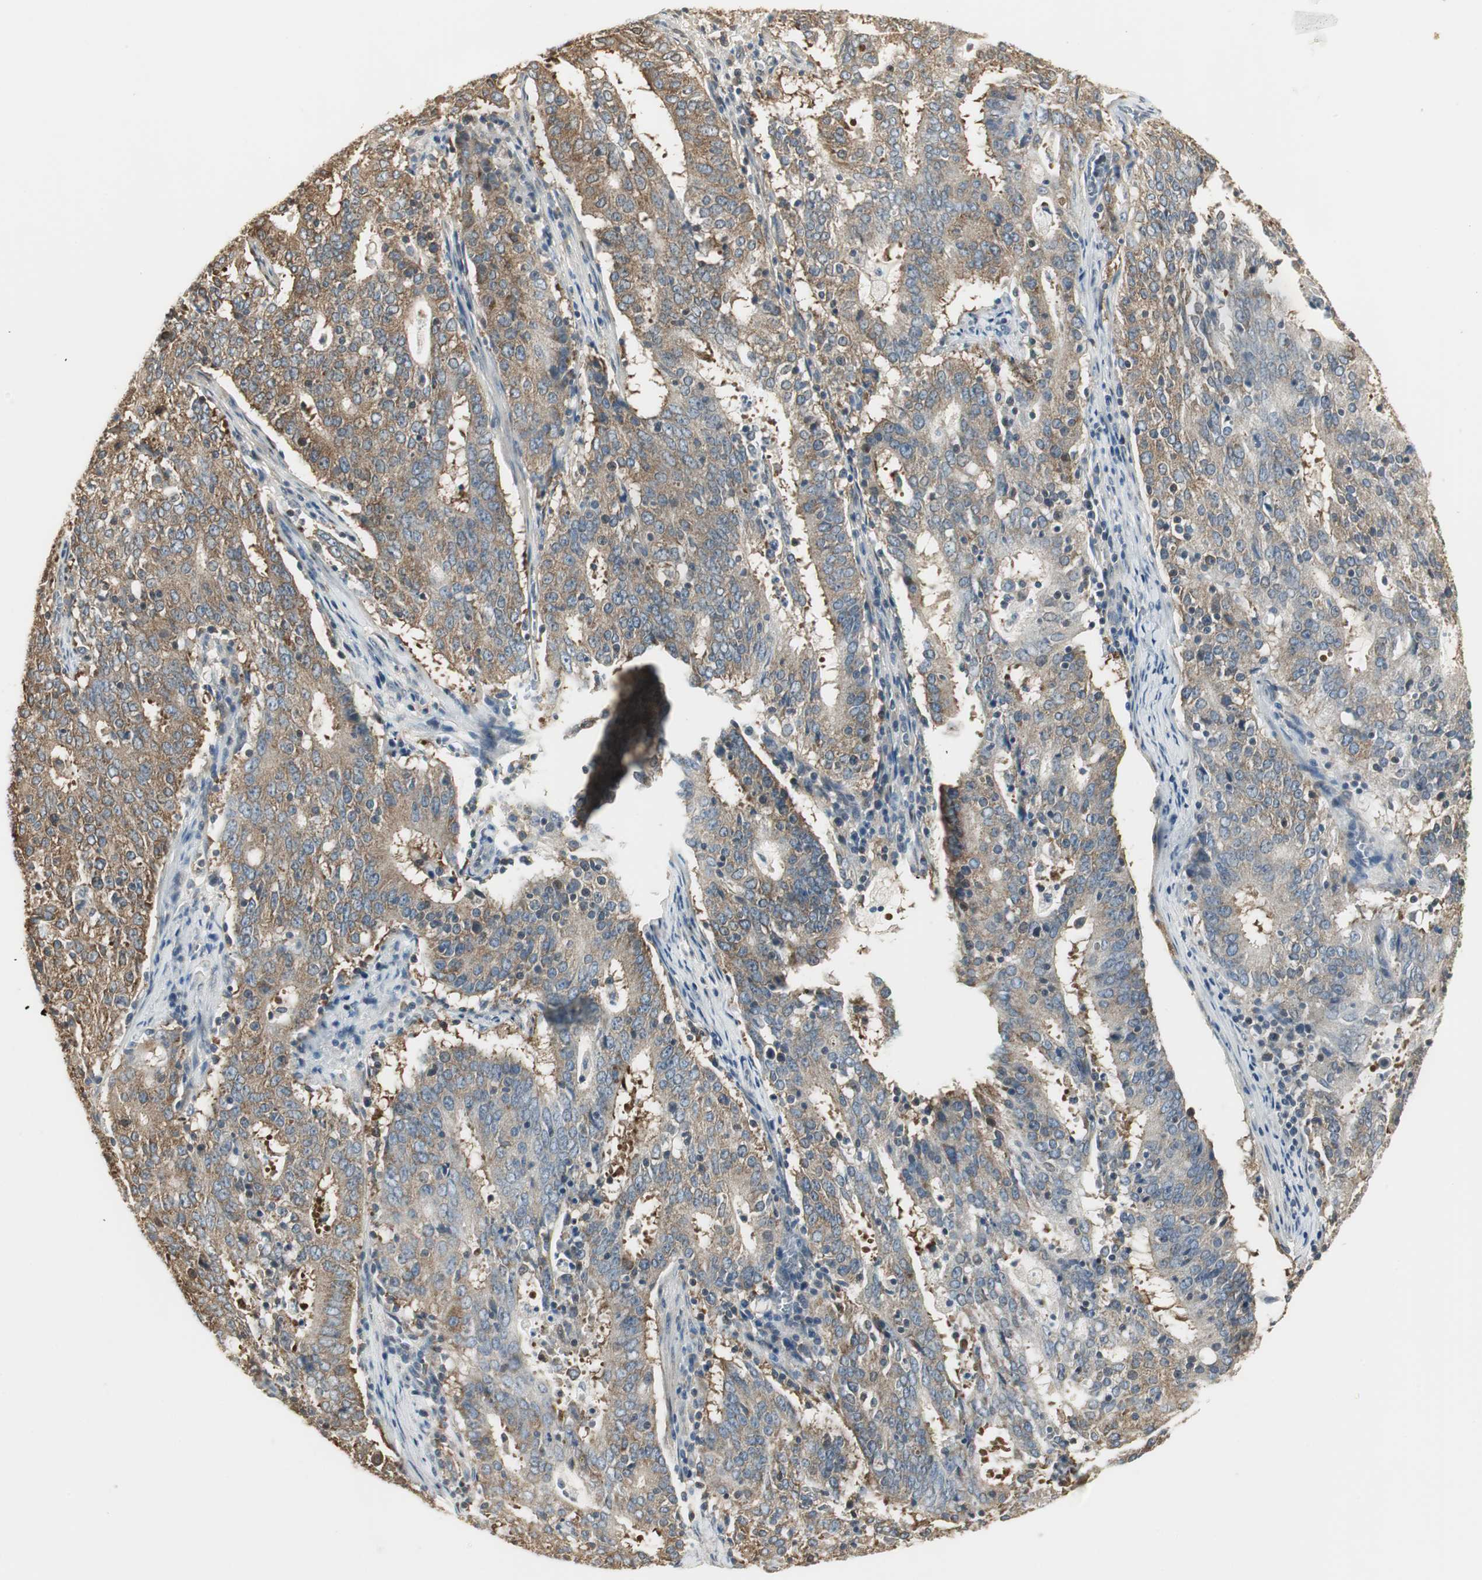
{"staining": {"intensity": "moderate", "quantity": ">75%", "location": "cytoplasmic/membranous"}, "tissue": "cervical cancer", "cell_type": "Tumor cells", "image_type": "cancer", "snomed": [{"axis": "morphology", "description": "Adenocarcinoma, NOS"}, {"axis": "topography", "description": "Cervix"}], "caption": "A photomicrograph showing moderate cytoplasmic/membranous staining in approximately >75% of tumor cells in cervical cancer, as visualized by brown immunohistochemical staining.", "gene": "CCT5", "patient": {"sex": "female", "age": 44}}